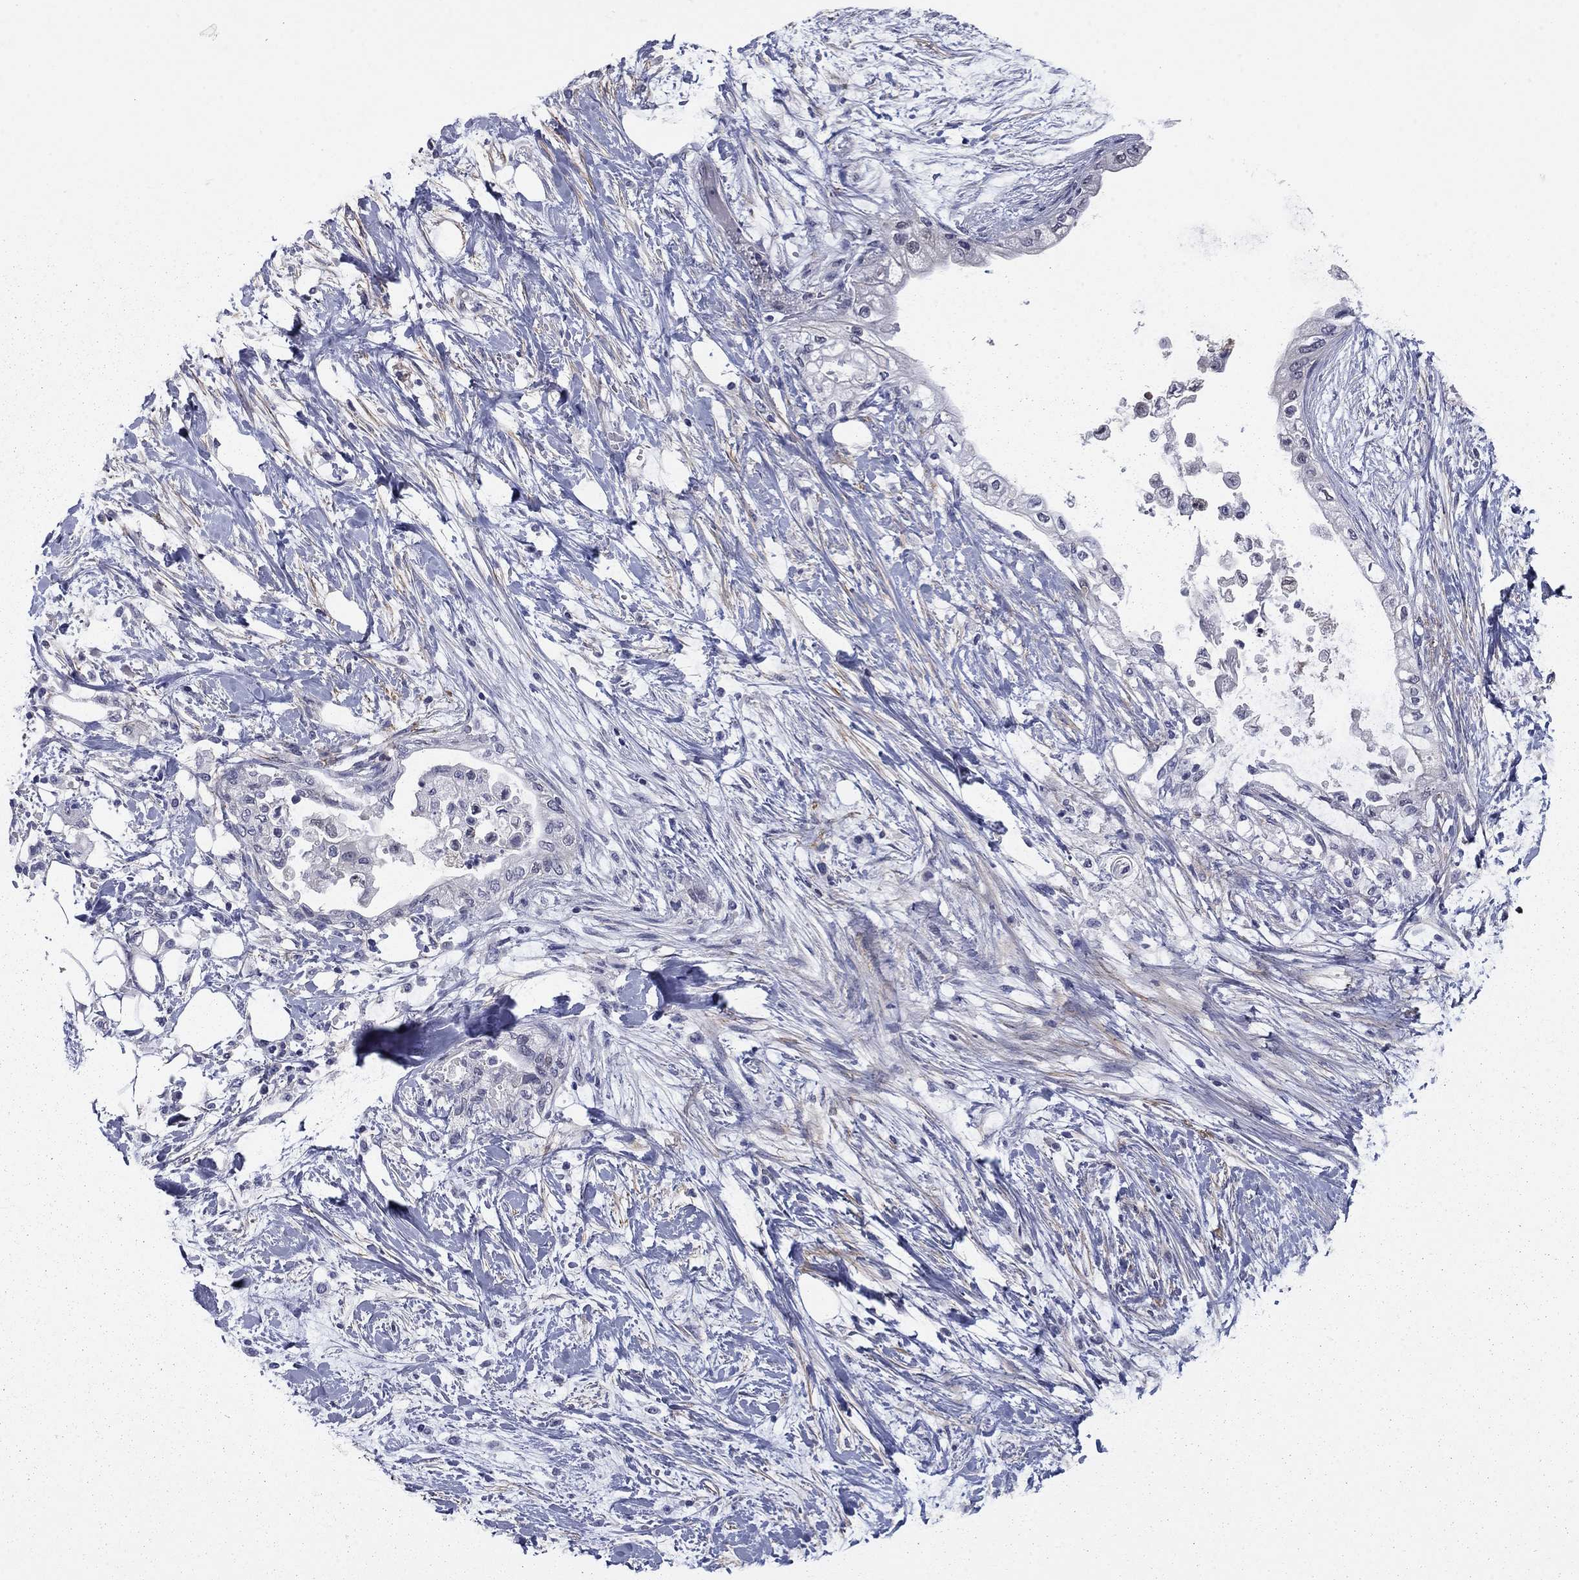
{"staining": {"intensity": "negative", "quantity": "none", "location": "none"}, "tissue": "pancreatic cancer", "cell_type": "Tumor cells", "image_type": "cancer", "snomed": [{"axis": "morphology", "description": "Normal tissue, NOS"}, {"axis": "morphology", "description": "Adenocarcinoma, NOS"}, {"axis": "topography", "description": "Pancreas"}, {"axis": "topography", "description": "Duodenum"}], "caption": "There is no significant staining in tumor cells of pancreatic adenocarcinoma.", "gene": "REXO5", "patient": {"sex": "female", "age": 60}}